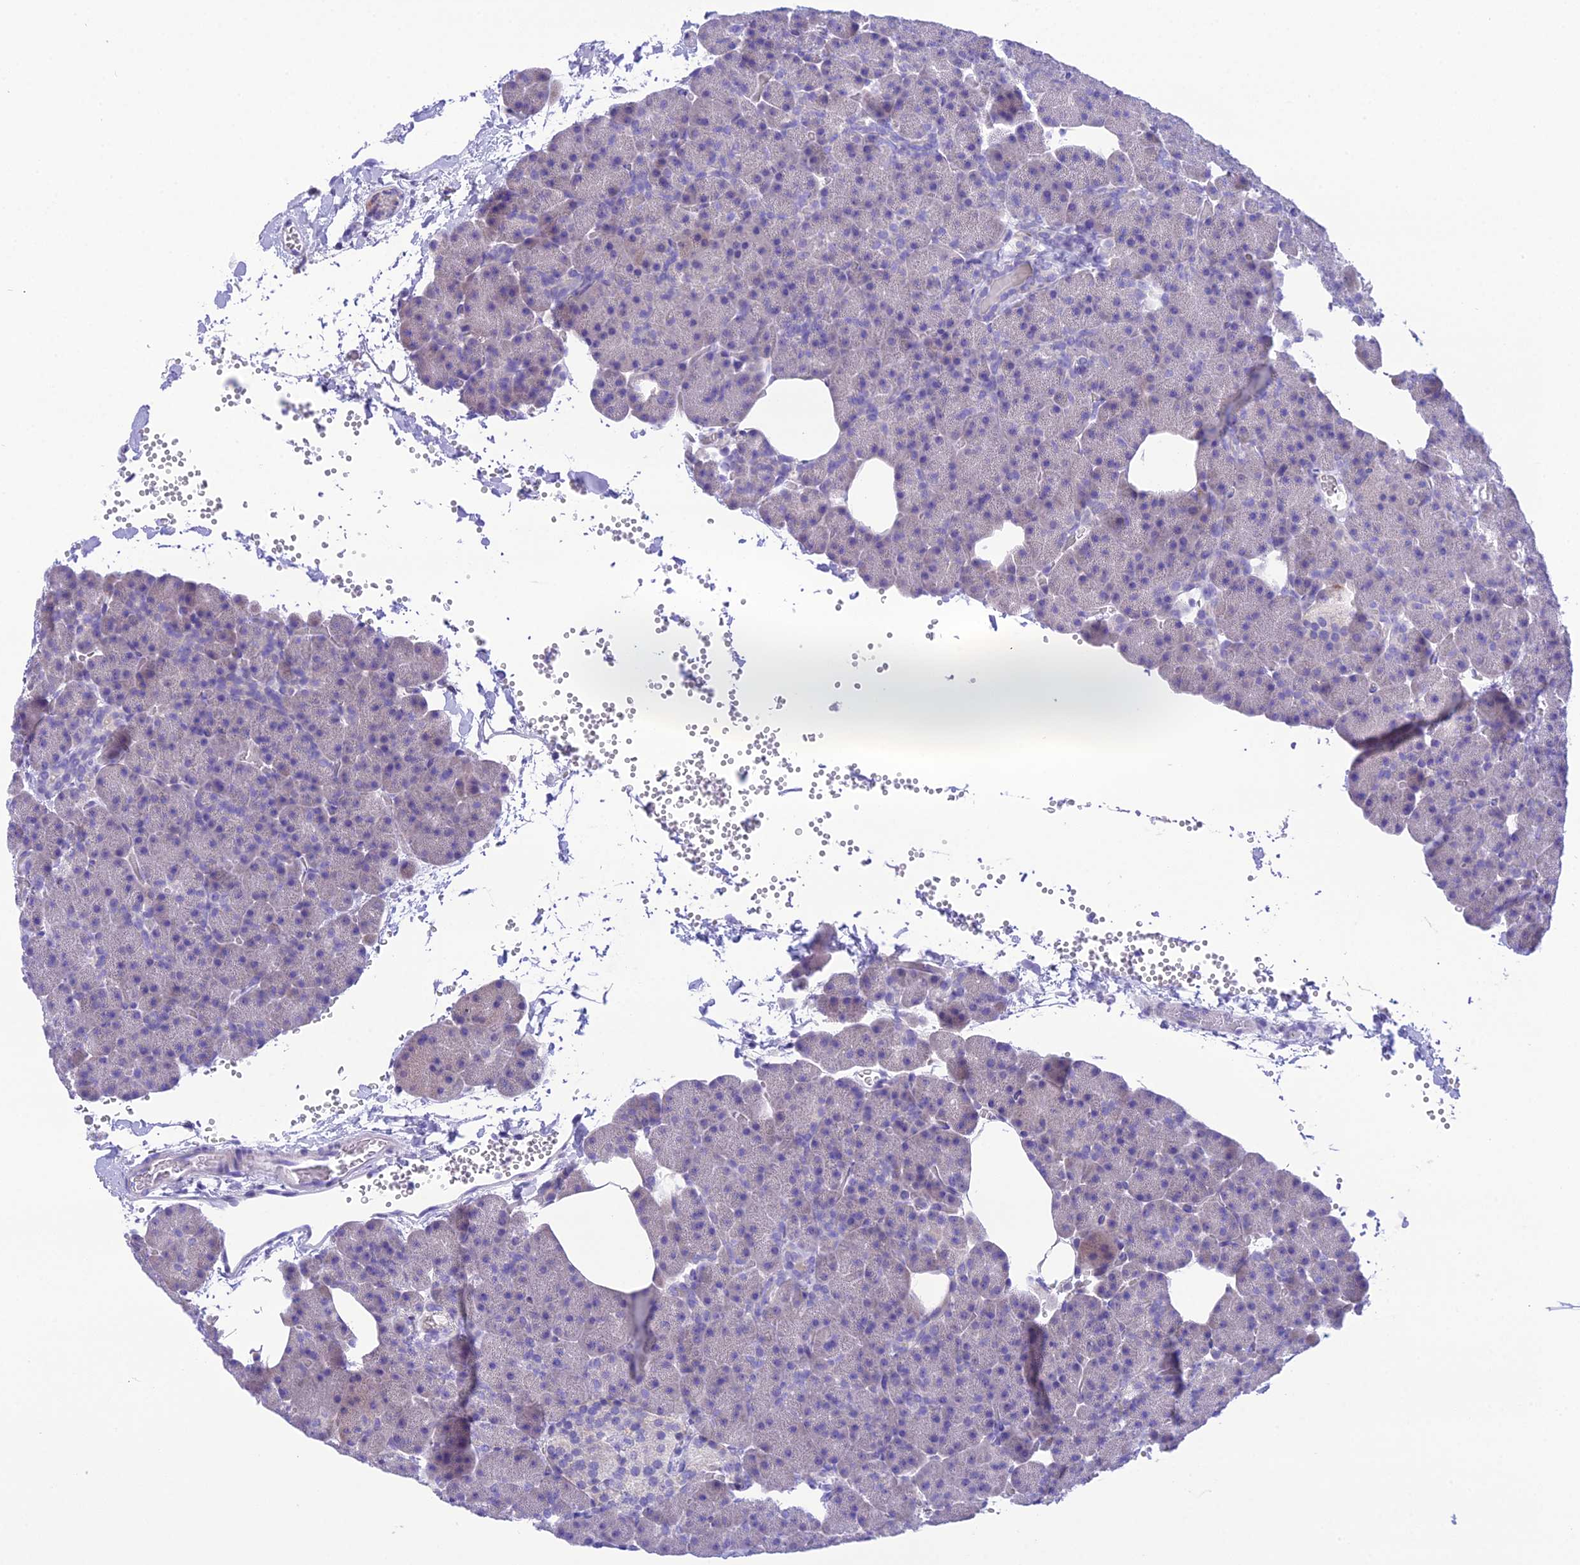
{"staining": {"intensity": "negative", "quantity": "none", "location": "none"}, "tissue": "pancreas", "cell_type": "Exocrine glandular cells", "image_type": "normal", "snomed": [{"axis": "morphology", "description": "Normal tissue, NOS"}, {"axis": "morphology", "description": "Carcinoid, malignant, NOS"}, {"axis": "topography", "description": "Pancreas"}], "caption": "Immunohistochemistry image of benign pancreas: human pancreas stained with DAB demonstrates no significant protein positivity in exocrine glandular cells.", "gene": "KIAA0408", "patient": {"sex": "female", "age": 35}}